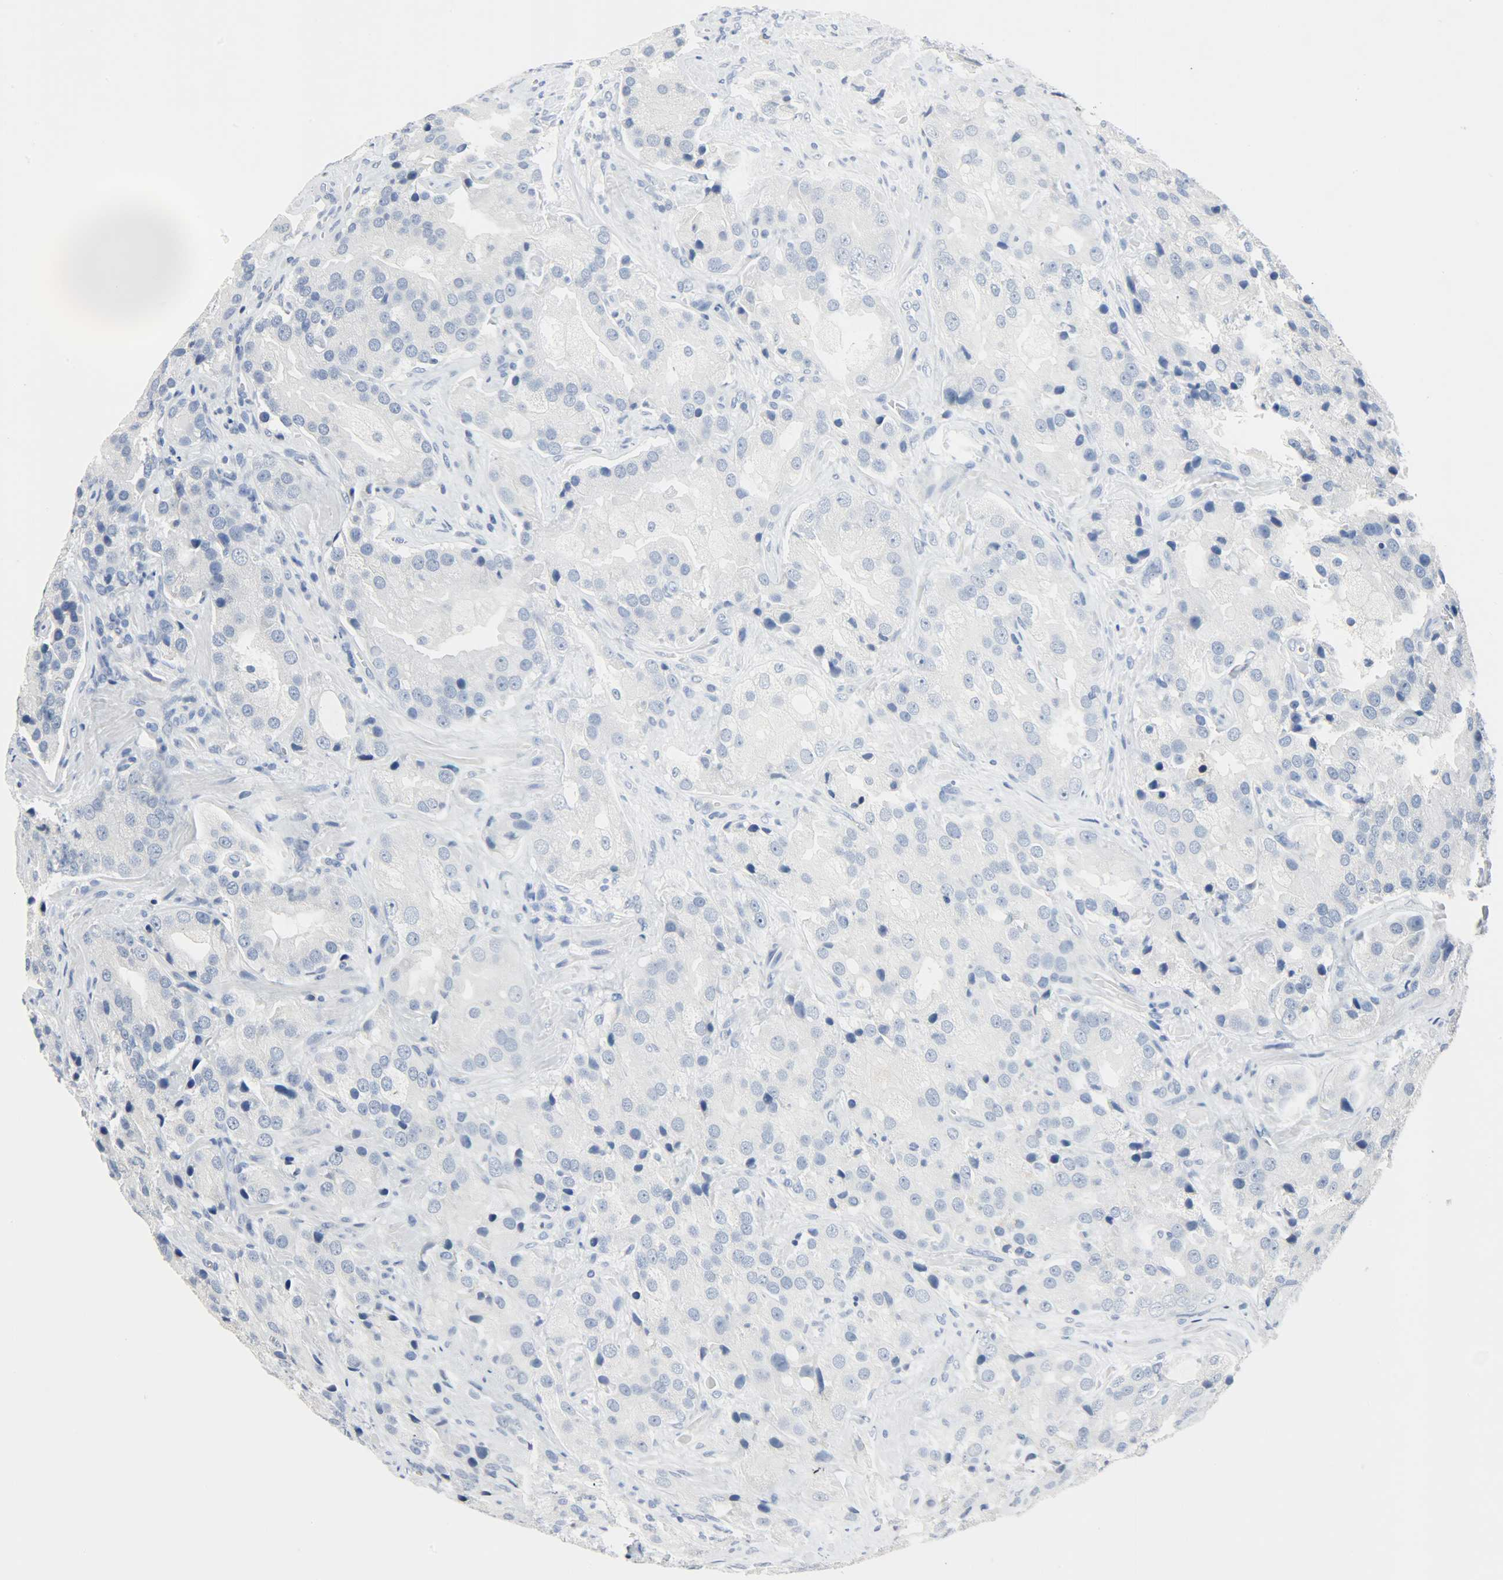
{"staining": {"intensity": "negative", "quantity": "none", "location": "none"}, "tissue": "prostate cancer", "cell_type": "Tumor cells", "image_type": "cancer", "snomed": [{"axis": "morphology", "description": "Adenocarcinoma, High grade"}, {"axis": "topography", "description": "Prostate"}], "caption": "A micrograph of human high-grade adenocarcinoma (prostate) is negative for staining in tumor cells.", "gene": "CRP", "patient": {"sex": "male", "age": 70}}